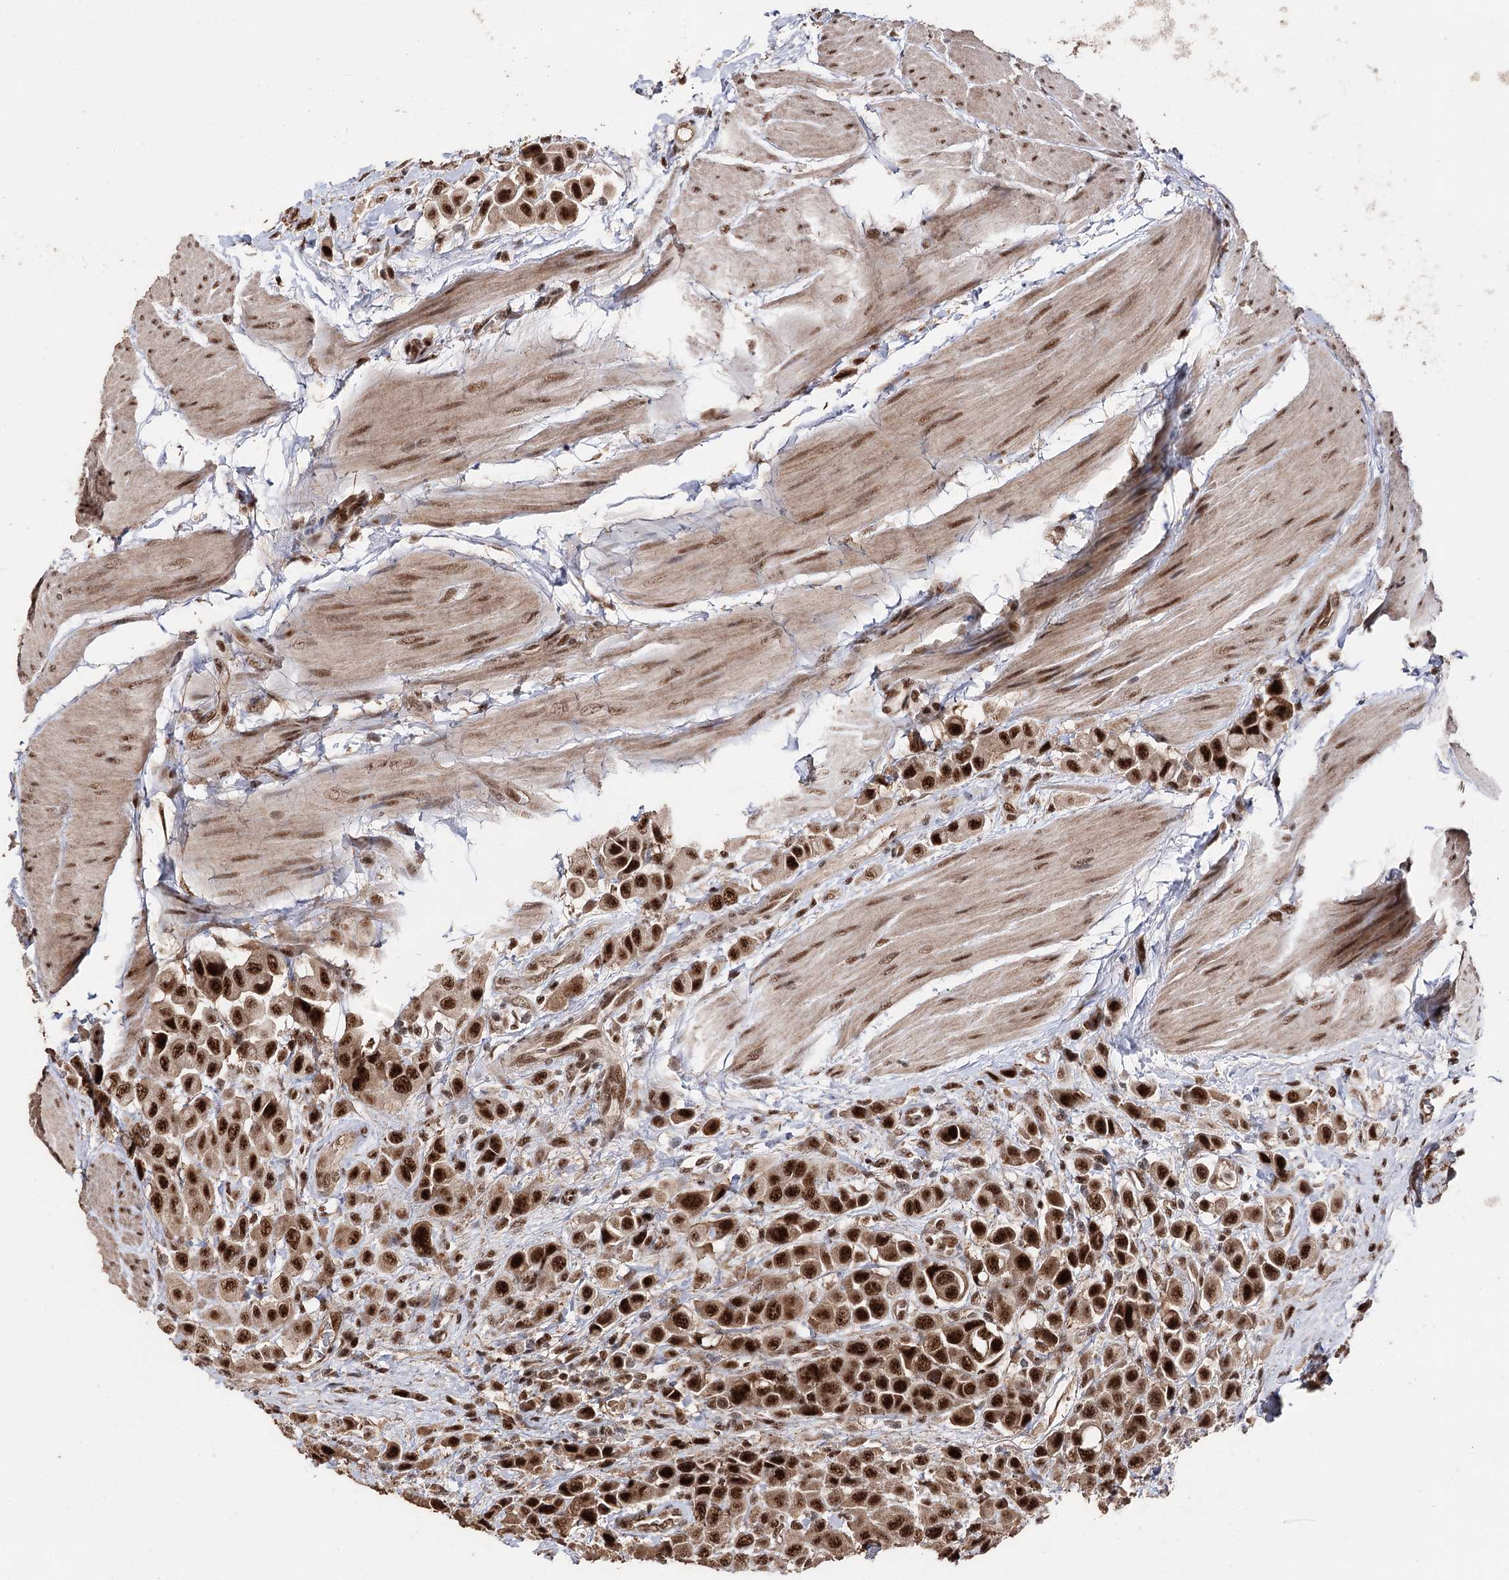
{"staining": {"intensity": "strong", "quantity": ">75%", "location": "nuclear"}, "tissue": "urothelial cancer", "cell_type": "Tumor cells", "image_type": "cancer", "snomed": [{"axis": "morphology", "description": "Urothelial carcinoma, High grade"}, {"axis": "topography", "description": "Urinary bladder"}], "caption": "Protein staining by immunohistochemistry (IHC) shows strong nuclear positivity in approximately >75% of tumor cells in high-grade urothelial carcinoma. (Brightfield microscopy of DAB IHC at high magnification).", "gene": "U2SURP", "patient": {"sex": "male", "age": 50}}